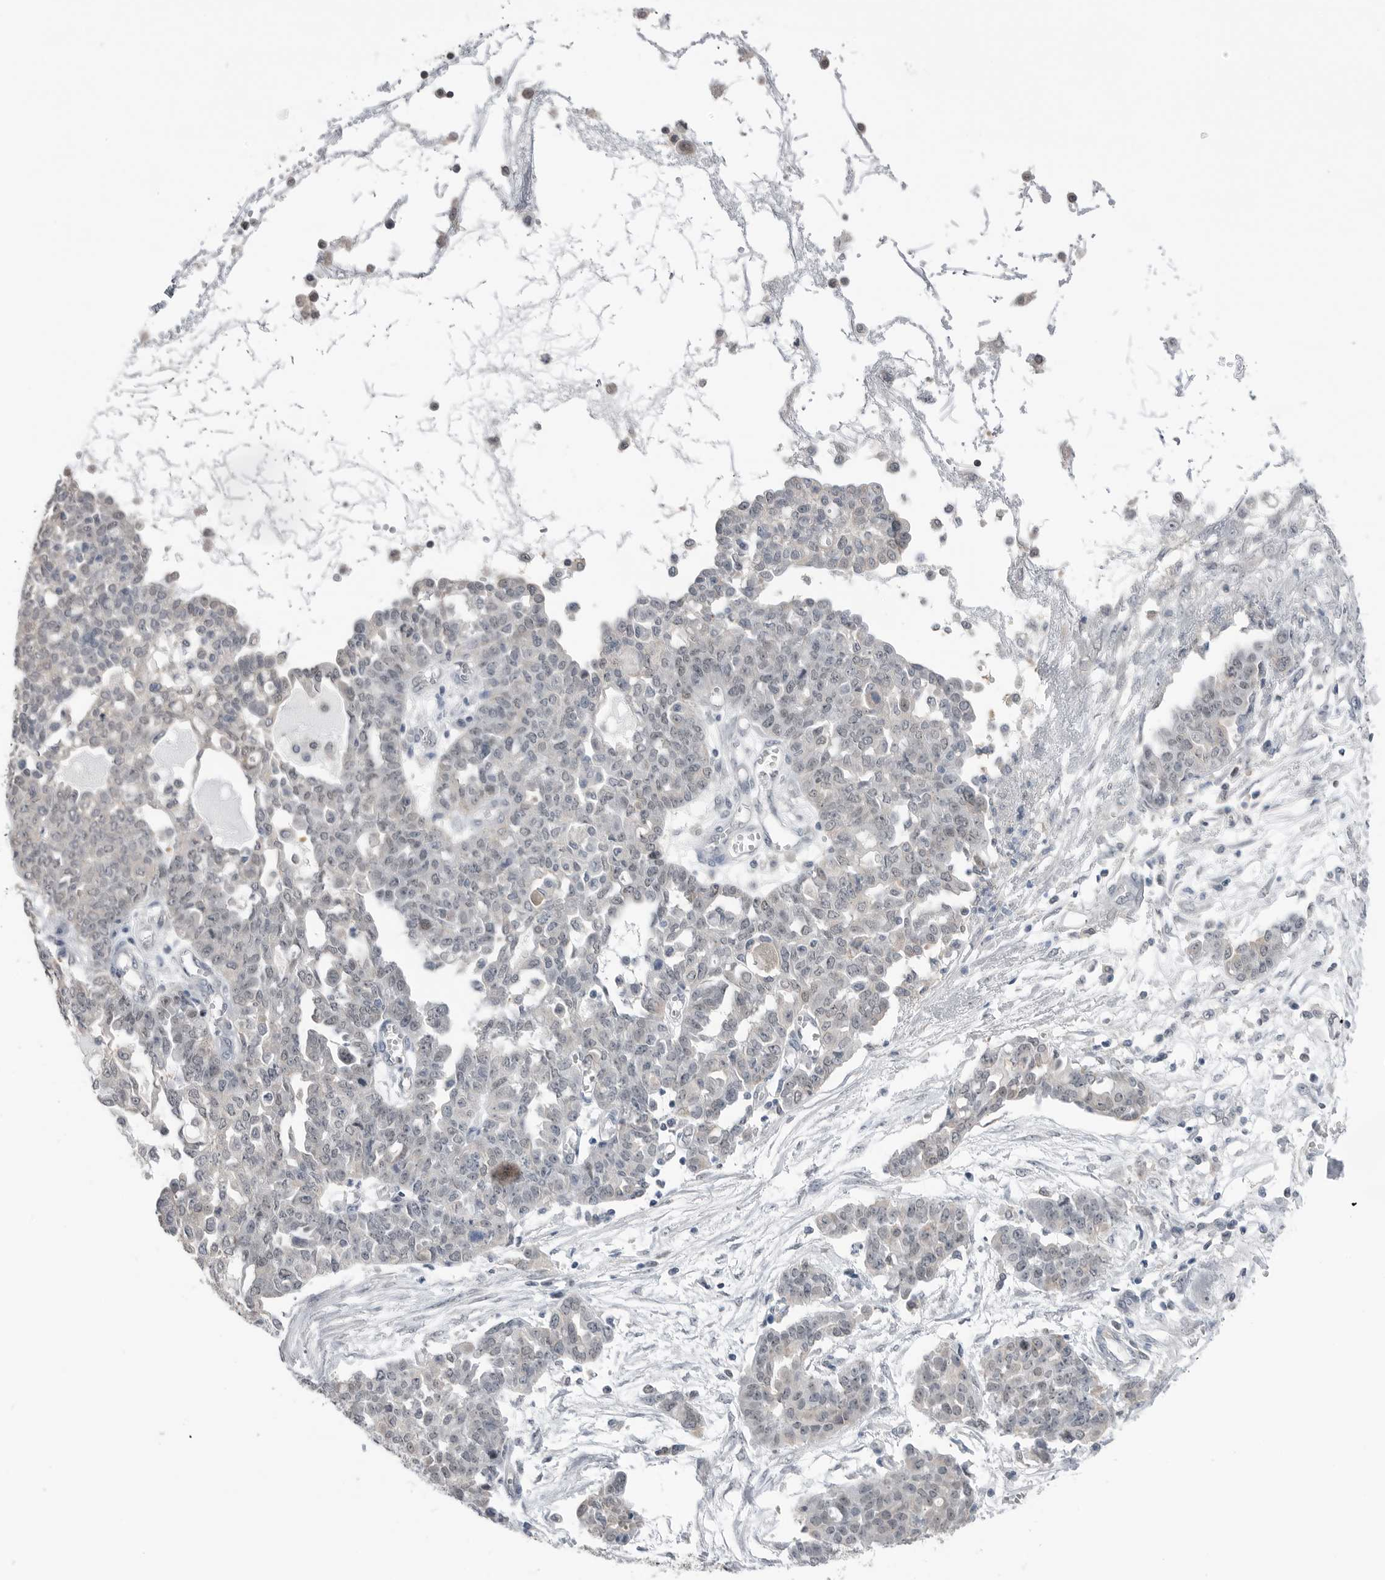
{"staining": {"intensity": "negative", "quantity": "none", "location": "none"}, "tissue": "ovarian cancer", "cell_type": "Tumor cells", "image_type": "cancer", "snomed": [{"axis": "morphology", "description": "Cystadenocarcinoma, serous, NOS"}, {"axis": "topography", "description": "Soft tissue"}, {"axis": "topography", "description": "Ovary"}], "caption": "Serous cystadenocarcinoma (ovarian) was stained to show a protein in brown. There is no significant expression in tumor cells. The staining is performed using DAB (3,3'-diaminobenzidine) brown chromogen with nuclei counter-stained in using hematoxylin.", "gene": "PEAK1", "patient": {"sex": "female", "age": 57}}